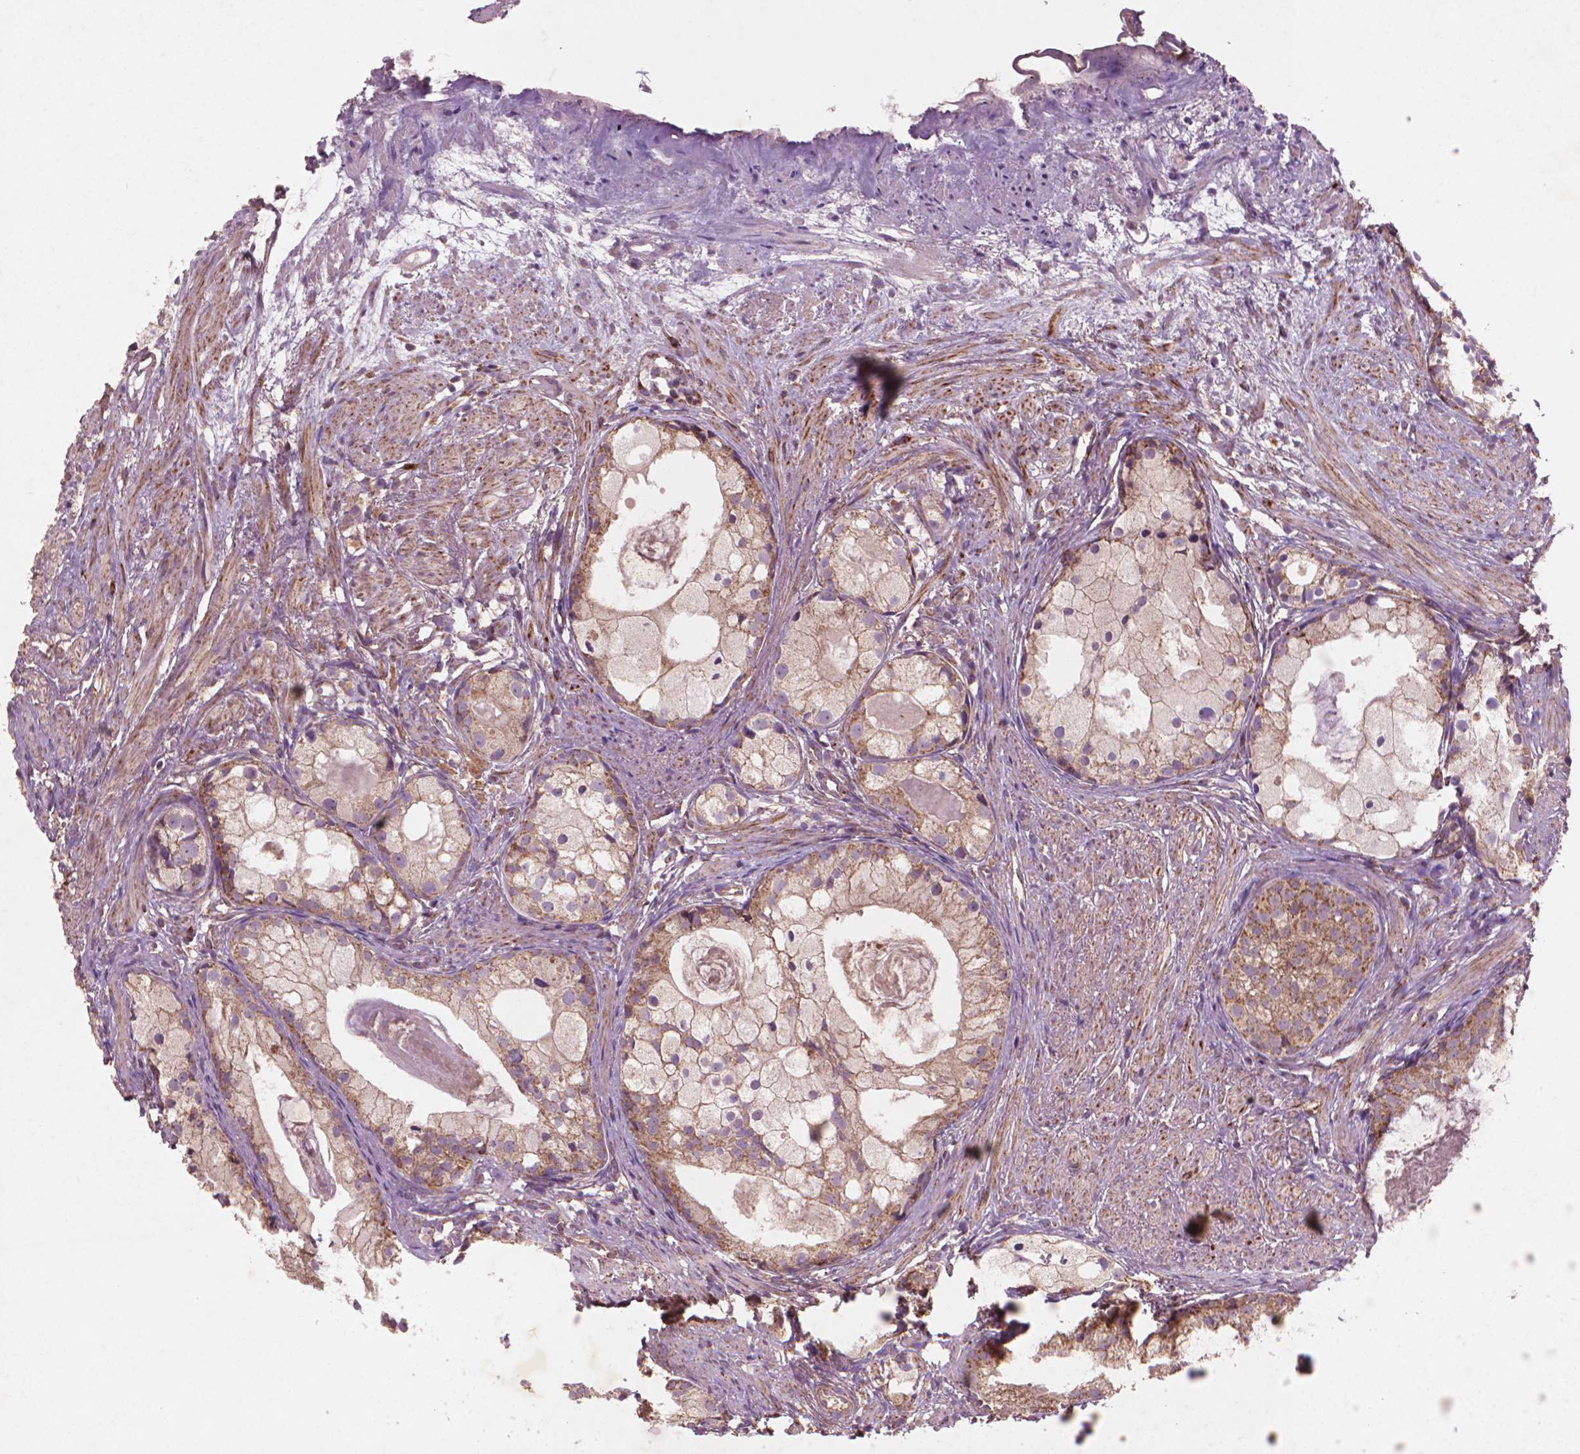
{"staining": {"intensity": "moderate", "quantity": ">75%", "location": "cytoplasmic/membranous"}, "tissue": "prostate cancer", "cell_type": "Tumor cells", "image_type": "cancer", "snomed": [{"axis": "morphology", "description": "Adenocarcinoma, High grade"}, {"axis": "topography", "description": "Prostate"}], "caption": "IHC image of human high-grade adenocarcinoma (prostate) stained for a protein (brown), which exhibits medium levels of moderate cytoplasmic/membranous staining in about >75% of tumor cells.", "gene": "NLRX1", "patient": {"sex": "male", "age": 85}}